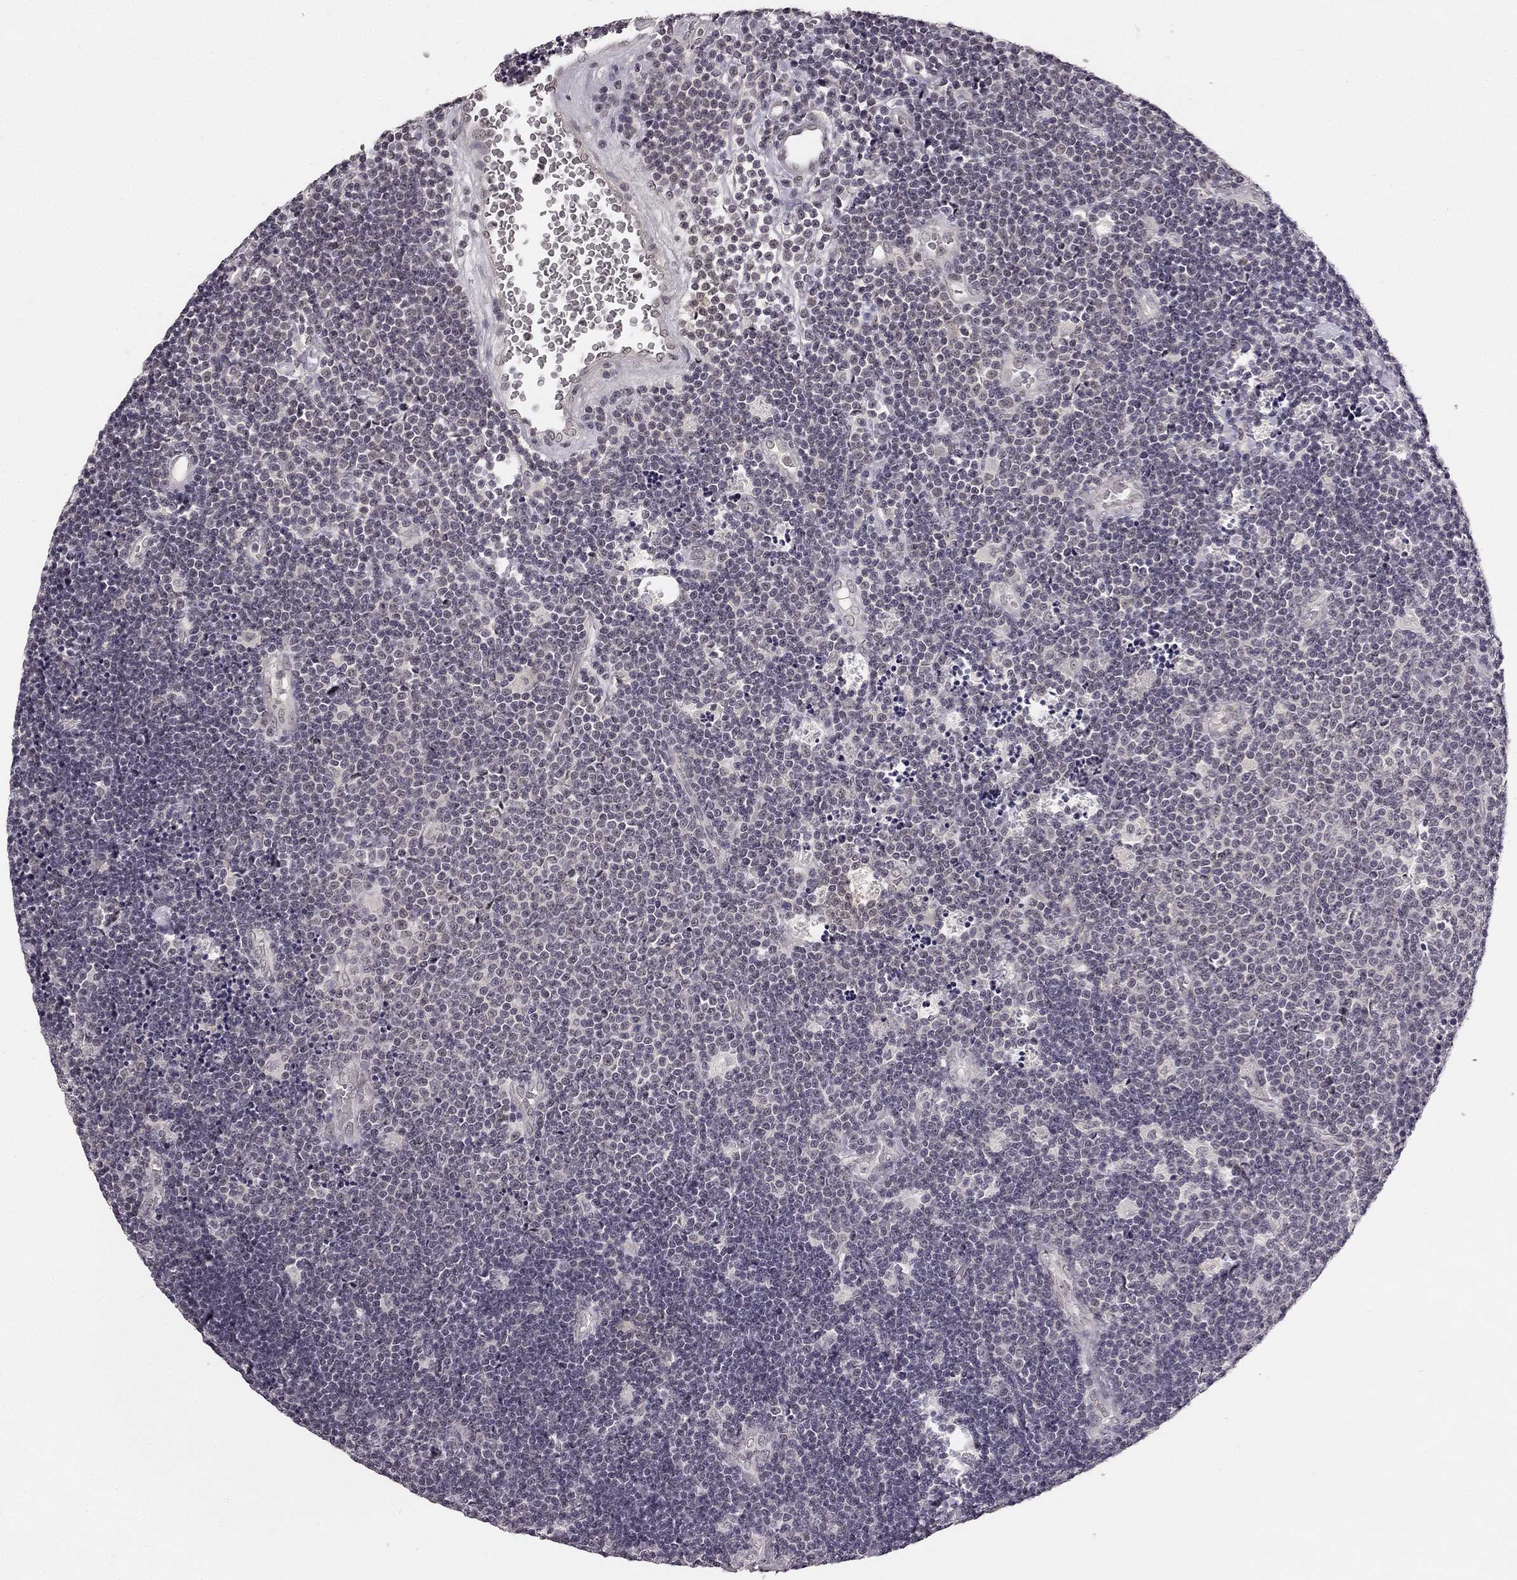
{"staining": {"intensity": "negative", "quantity": "none", "location": "none"}, "tissue": "lymphoma", "cell_type": "Tumor cells", "image_type": "cancer", "snomed": [{"axis": "morphology", "description": "Malignant lymphoma, non-Hodgkin's type, Low grade"}, {"axis": "topography", "description": "Brain"}], "caption": "Human low-grade malignant lymphoma, non-Hodgkin's type stained for a protein using IHC exhibits no staining in tumor cells.", "gene": "HCN4", "patient": {"sex": "female", "age": 66}}